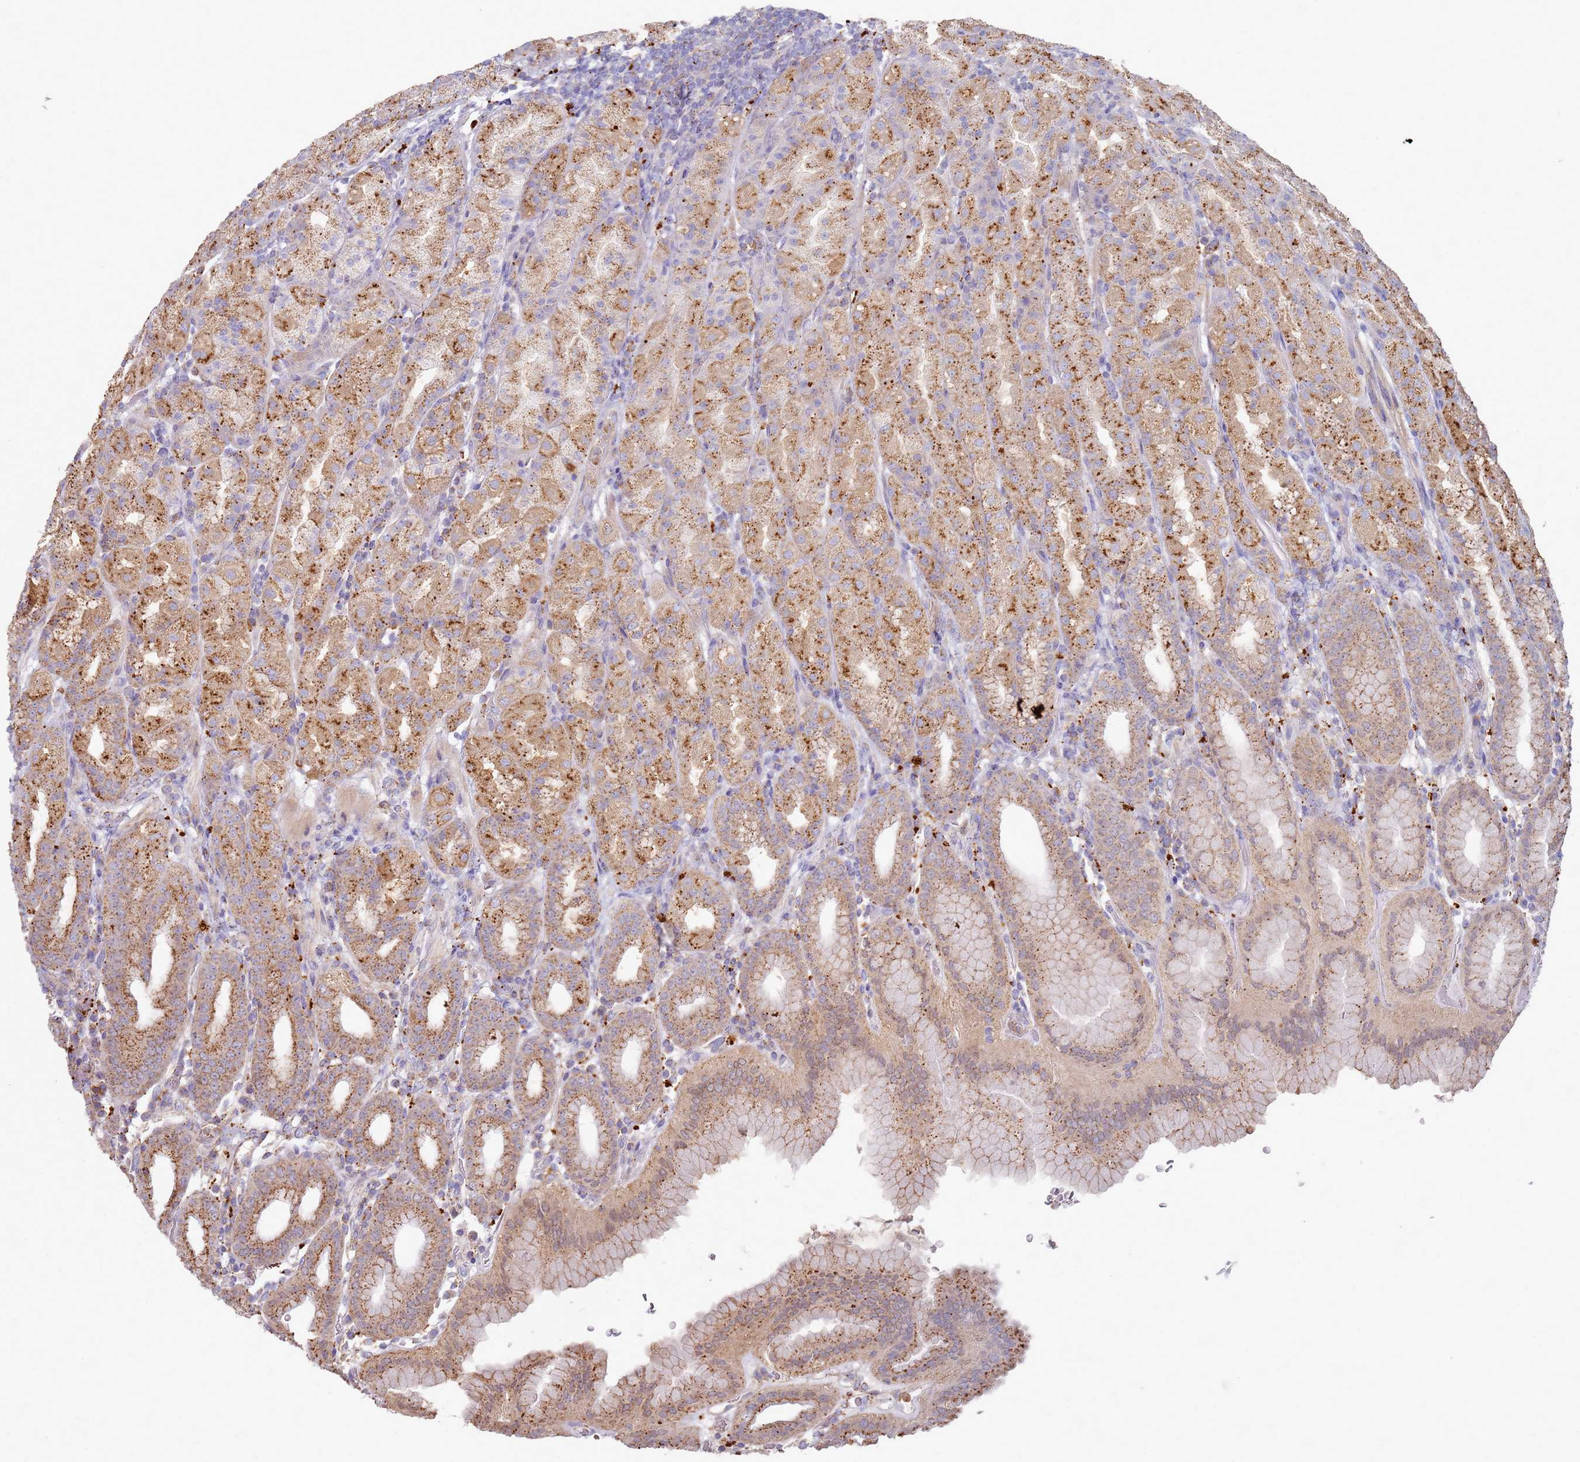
{"staining": {"intensity": "moderate", "quantity": ">75%", "location": "cytoplasmic/membranous"}, "tissue": "stomach", "cell_type": "Glandular cells", "image_type": "normal", "snomed": [{"axis": "morphology", "description": "Normal tissue, NOS"}, {"axis": "topography", "description": "Stomach, upper"}, {"axis": "topography", "description": "Stomach"}], "caption": "Moderate cytoplasmic/membranous positivity is present in about >75% of glandular cells in normal stomach. The staining is performed using DAB brown chromogen to label protein expression. The nuclei are counter-stained blue using hematoxylin.", "gene": "TMEM229B", "patient": {"sex": "male", "age": 68}}